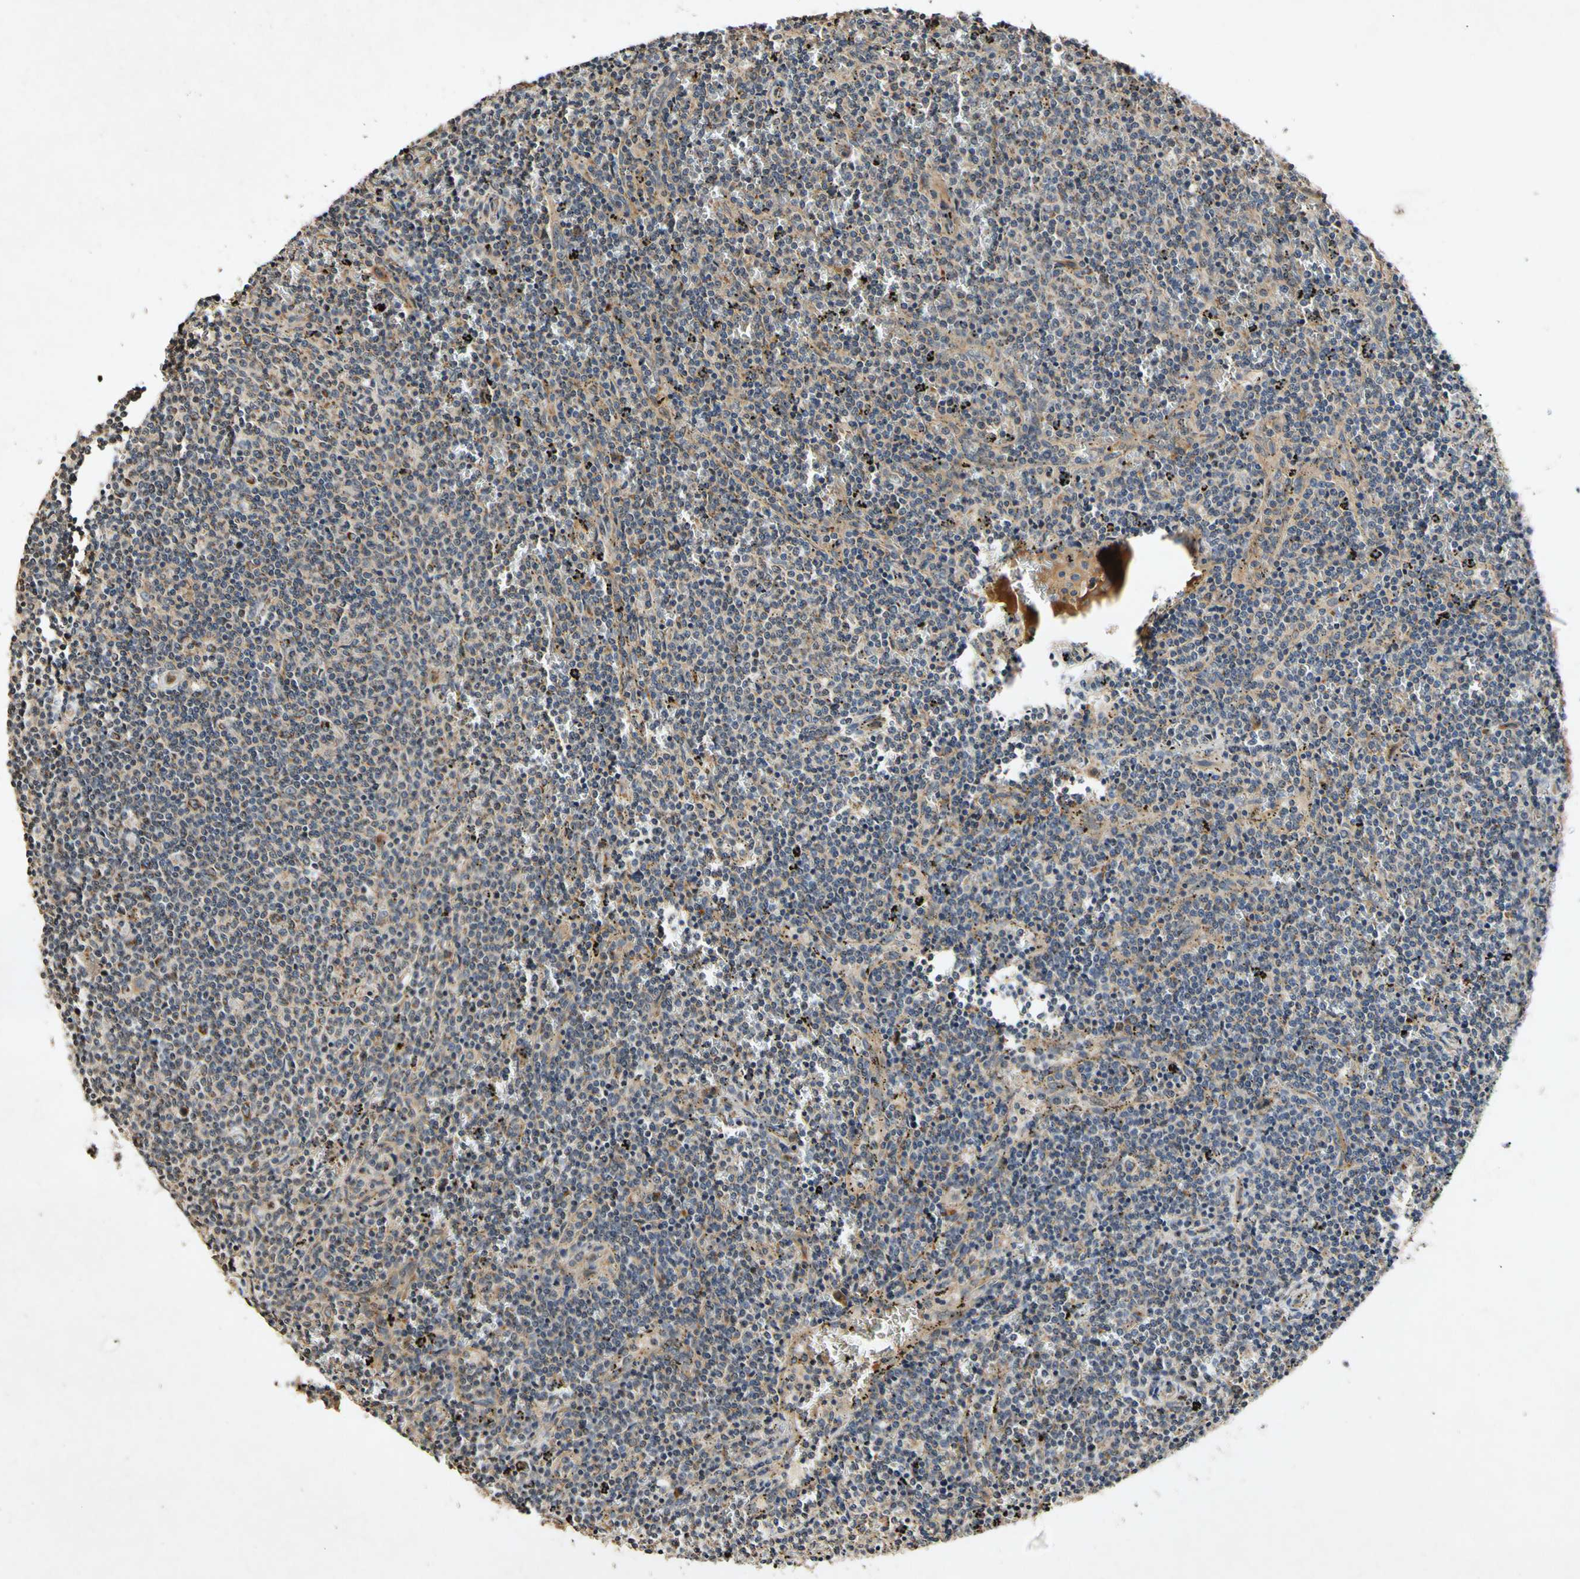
{"staining": {"intensity": "weak", "quantity": "25%-75%", "location": "cytoplasmic/membranous"}, "tissue": "lymphoma", "cell_type": "Tumor cells", "image_type": "cancer", "snomed": [{"axis": "morphology", "description": "Malignant lymphoma, non-Hodgkin's type, Low grade"}, {"axis": "topography", "description": "Spleen"}], "caption": "Approximately 25%-75% of tumor cells in malignant lymphoma, non-Hodgkin's type (low-grade) show weak cytoplasmic/membranous protein expression as visualized by brown immunohistochemical staining.", "gene": "PLAT", "patient": {"sex": "female", "age": 50}}